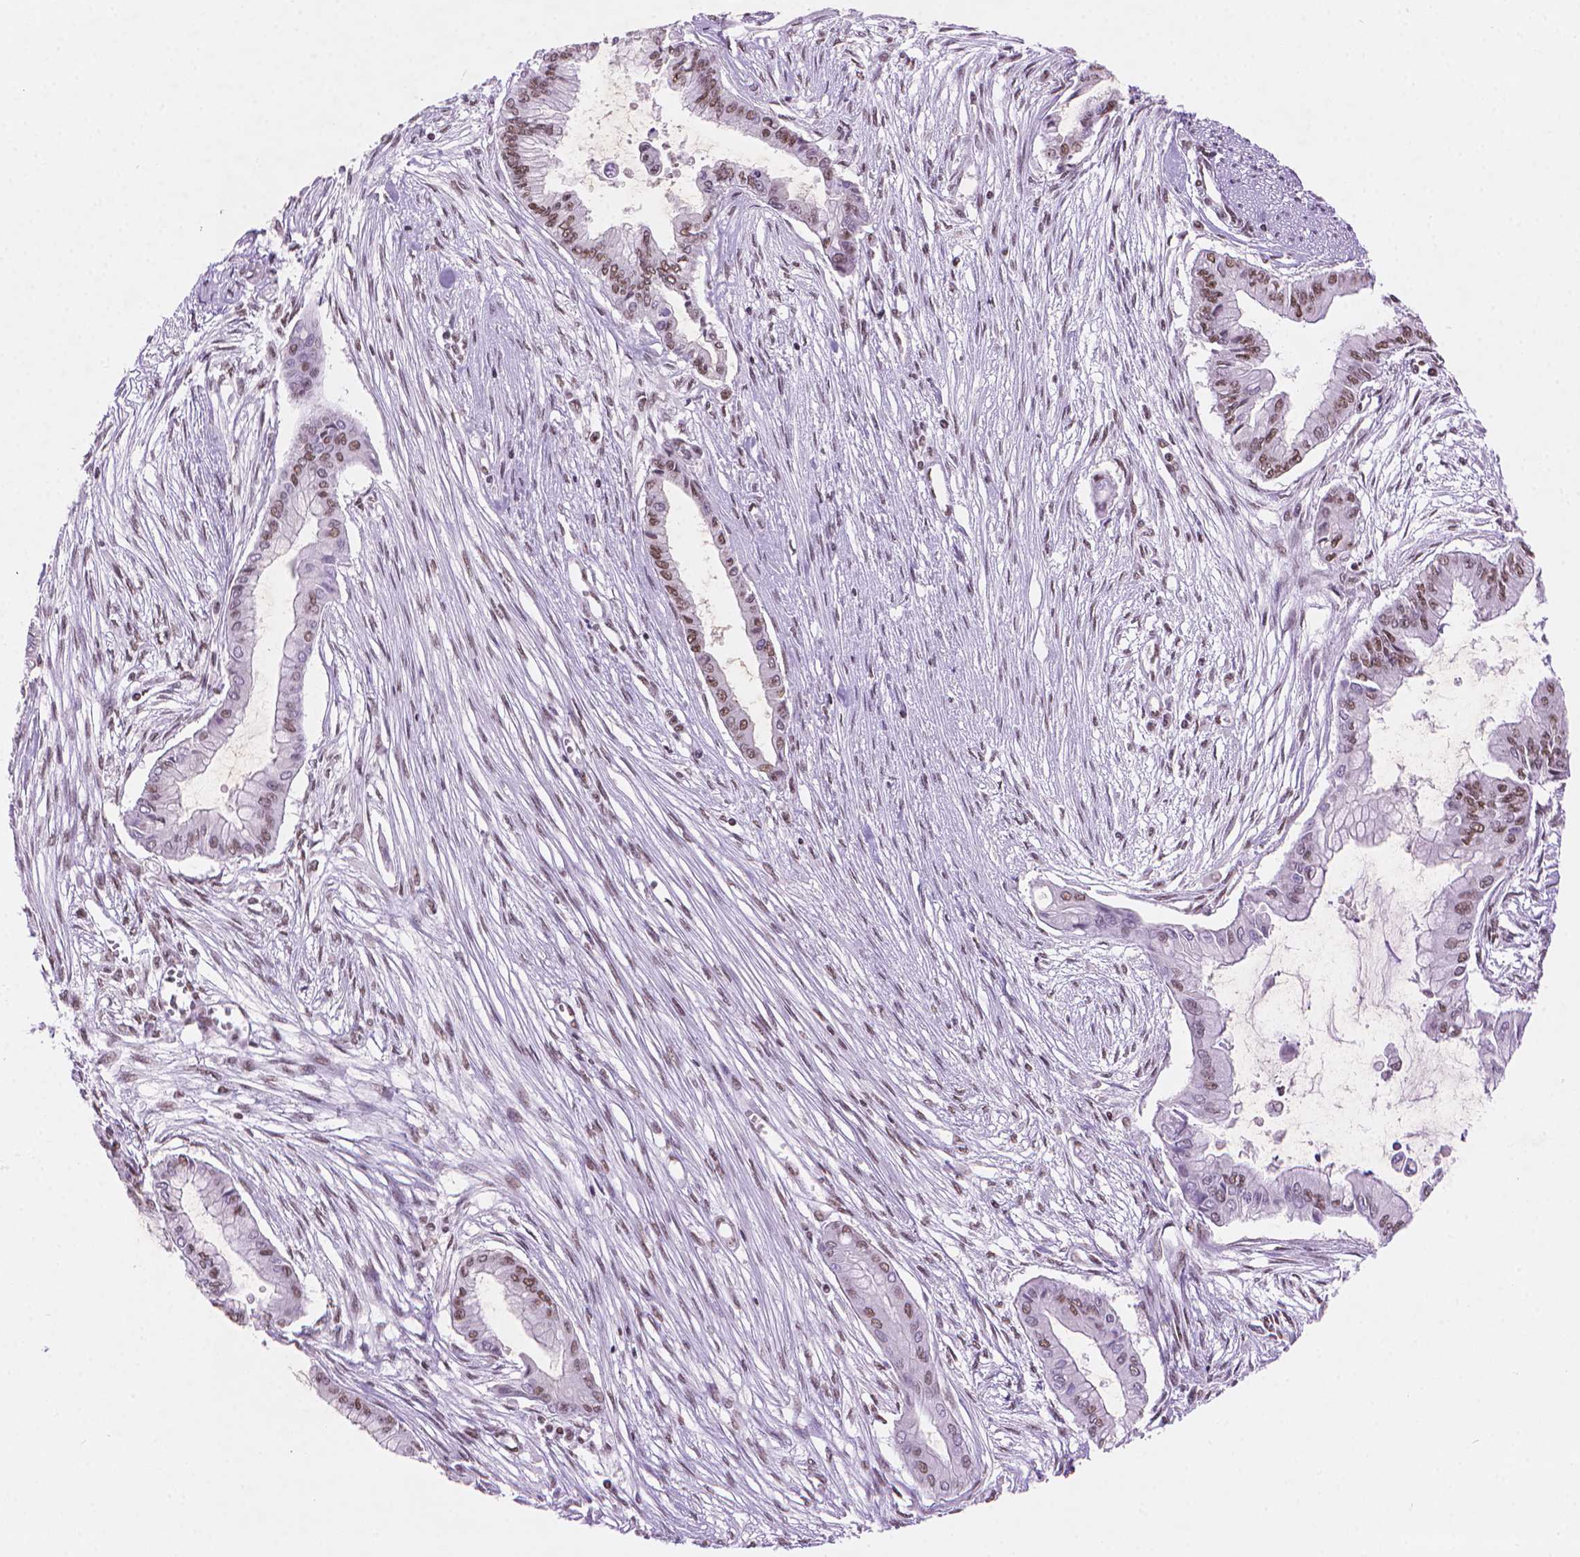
{"staining": {"intensity": "moderate", "quantity": "25%-75%", "location": "nuclear"}, "tissue": "pancreatic cancer", "cell_type": "Tumor cells", "image_type": "cancer", "snomed": [{"axis": "morphology", "description": "Adenocarcinoma, NOS"}, {"axis": "topography", "description": "Pancreas"}], "caption": "The histopathology image reveals immunohistochemical staining of adenocarcinoma (pancreatic). There is moderate nuclear expression is seen in approximately 25%-75% of tumor cells. (IHC, brightfield microscopy, high magnification).", "gene": "RPA4", "patient": {"sex": "female", "age": 68}}